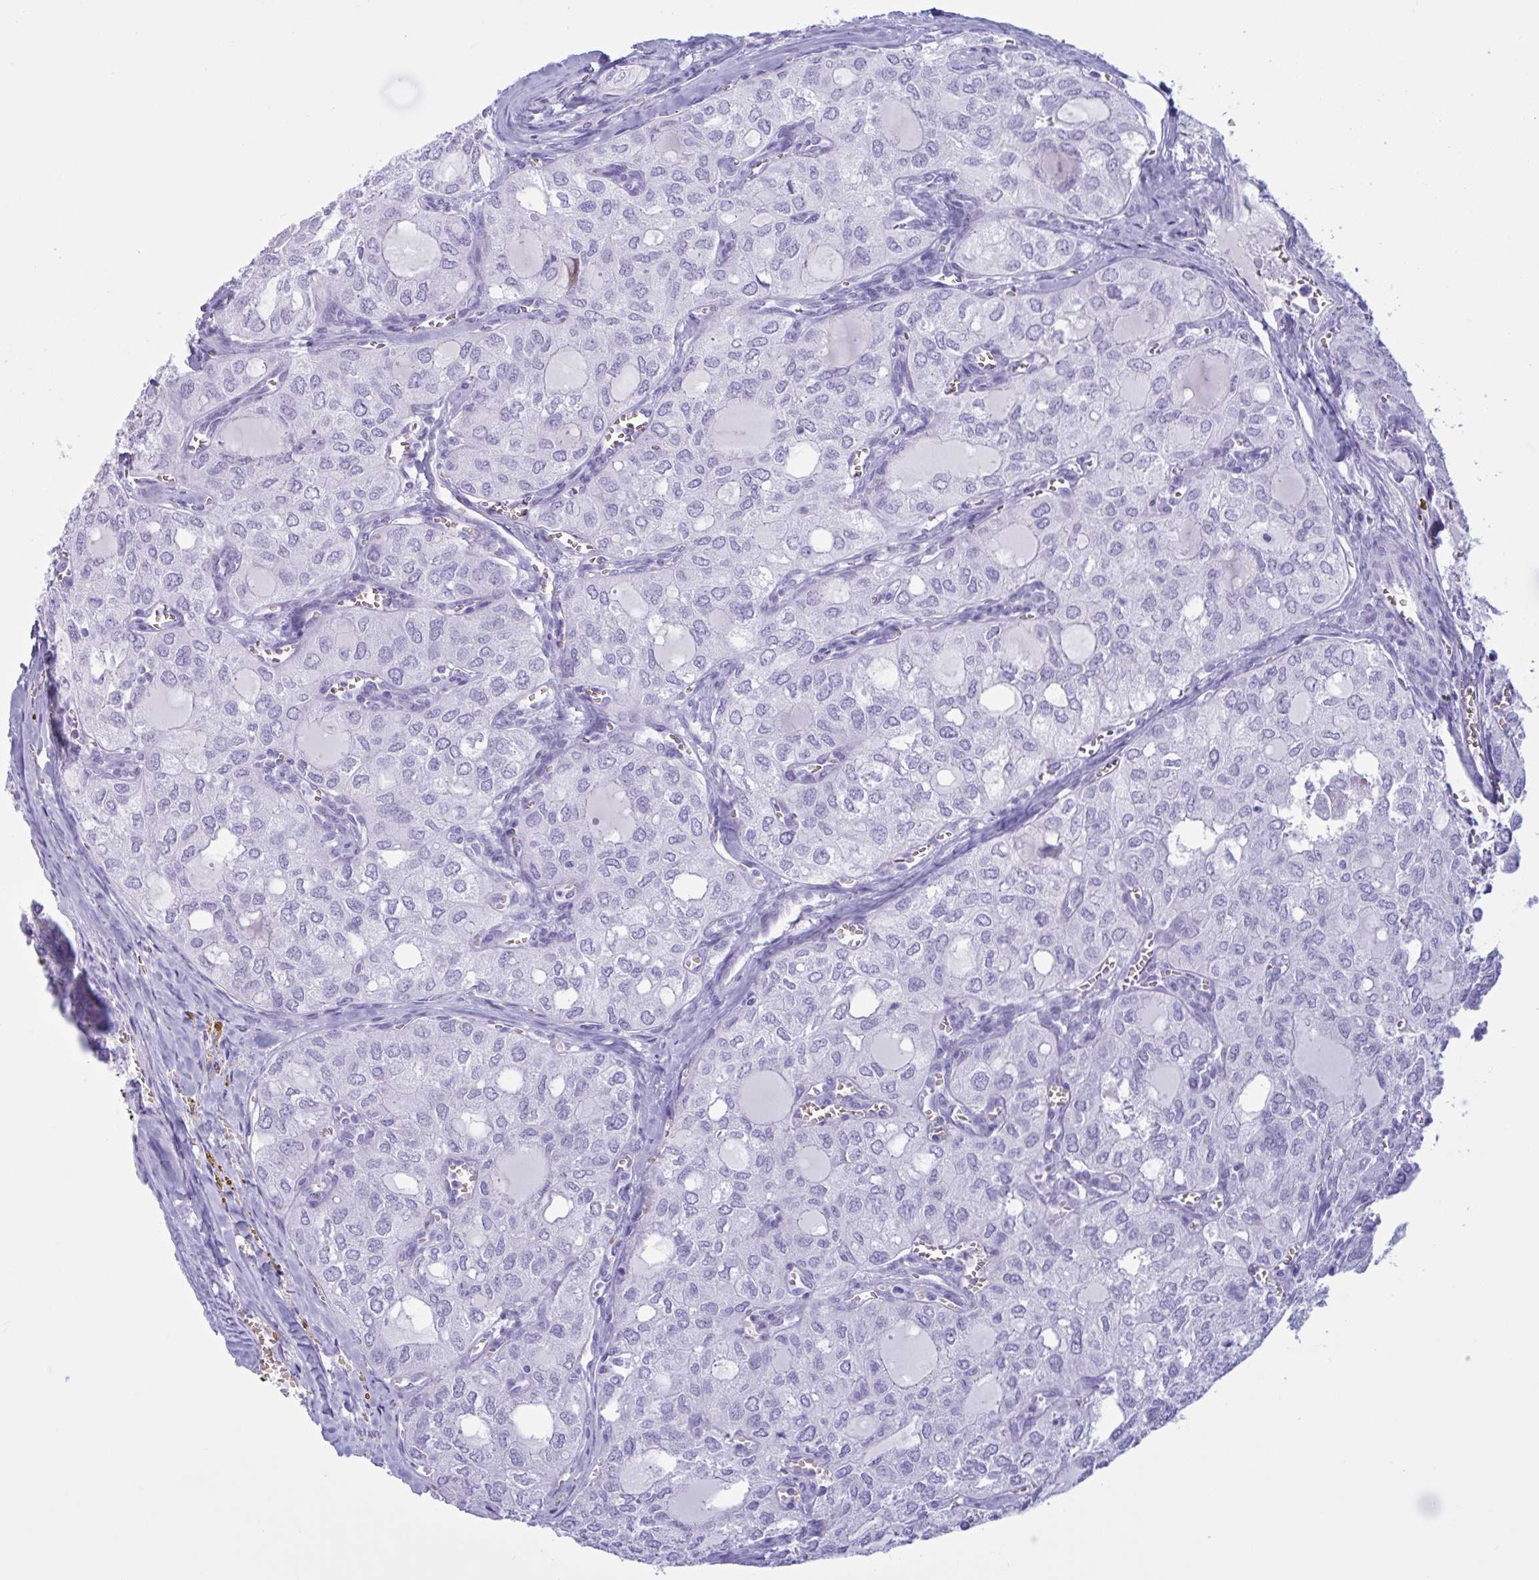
{"staining": {"intensity": "negative", "quantity": "none", "location": "none"}, "tissue": "thyroid cancer", "cell_type": "Tumor cells", "image_type": "cancer", "snomed": [{"axis": "morphology", "description": "Follicular adenoma carcinoma, NOS"}, {"axis": "topography", "description": "Thyroid gland"}], "caption": "This is an IHC photomicrograph of human thyroid cancer. There is no expression in tumor cells.", "gene": "SLC2A1", "patient": {"sex": "male", "age": 75}}